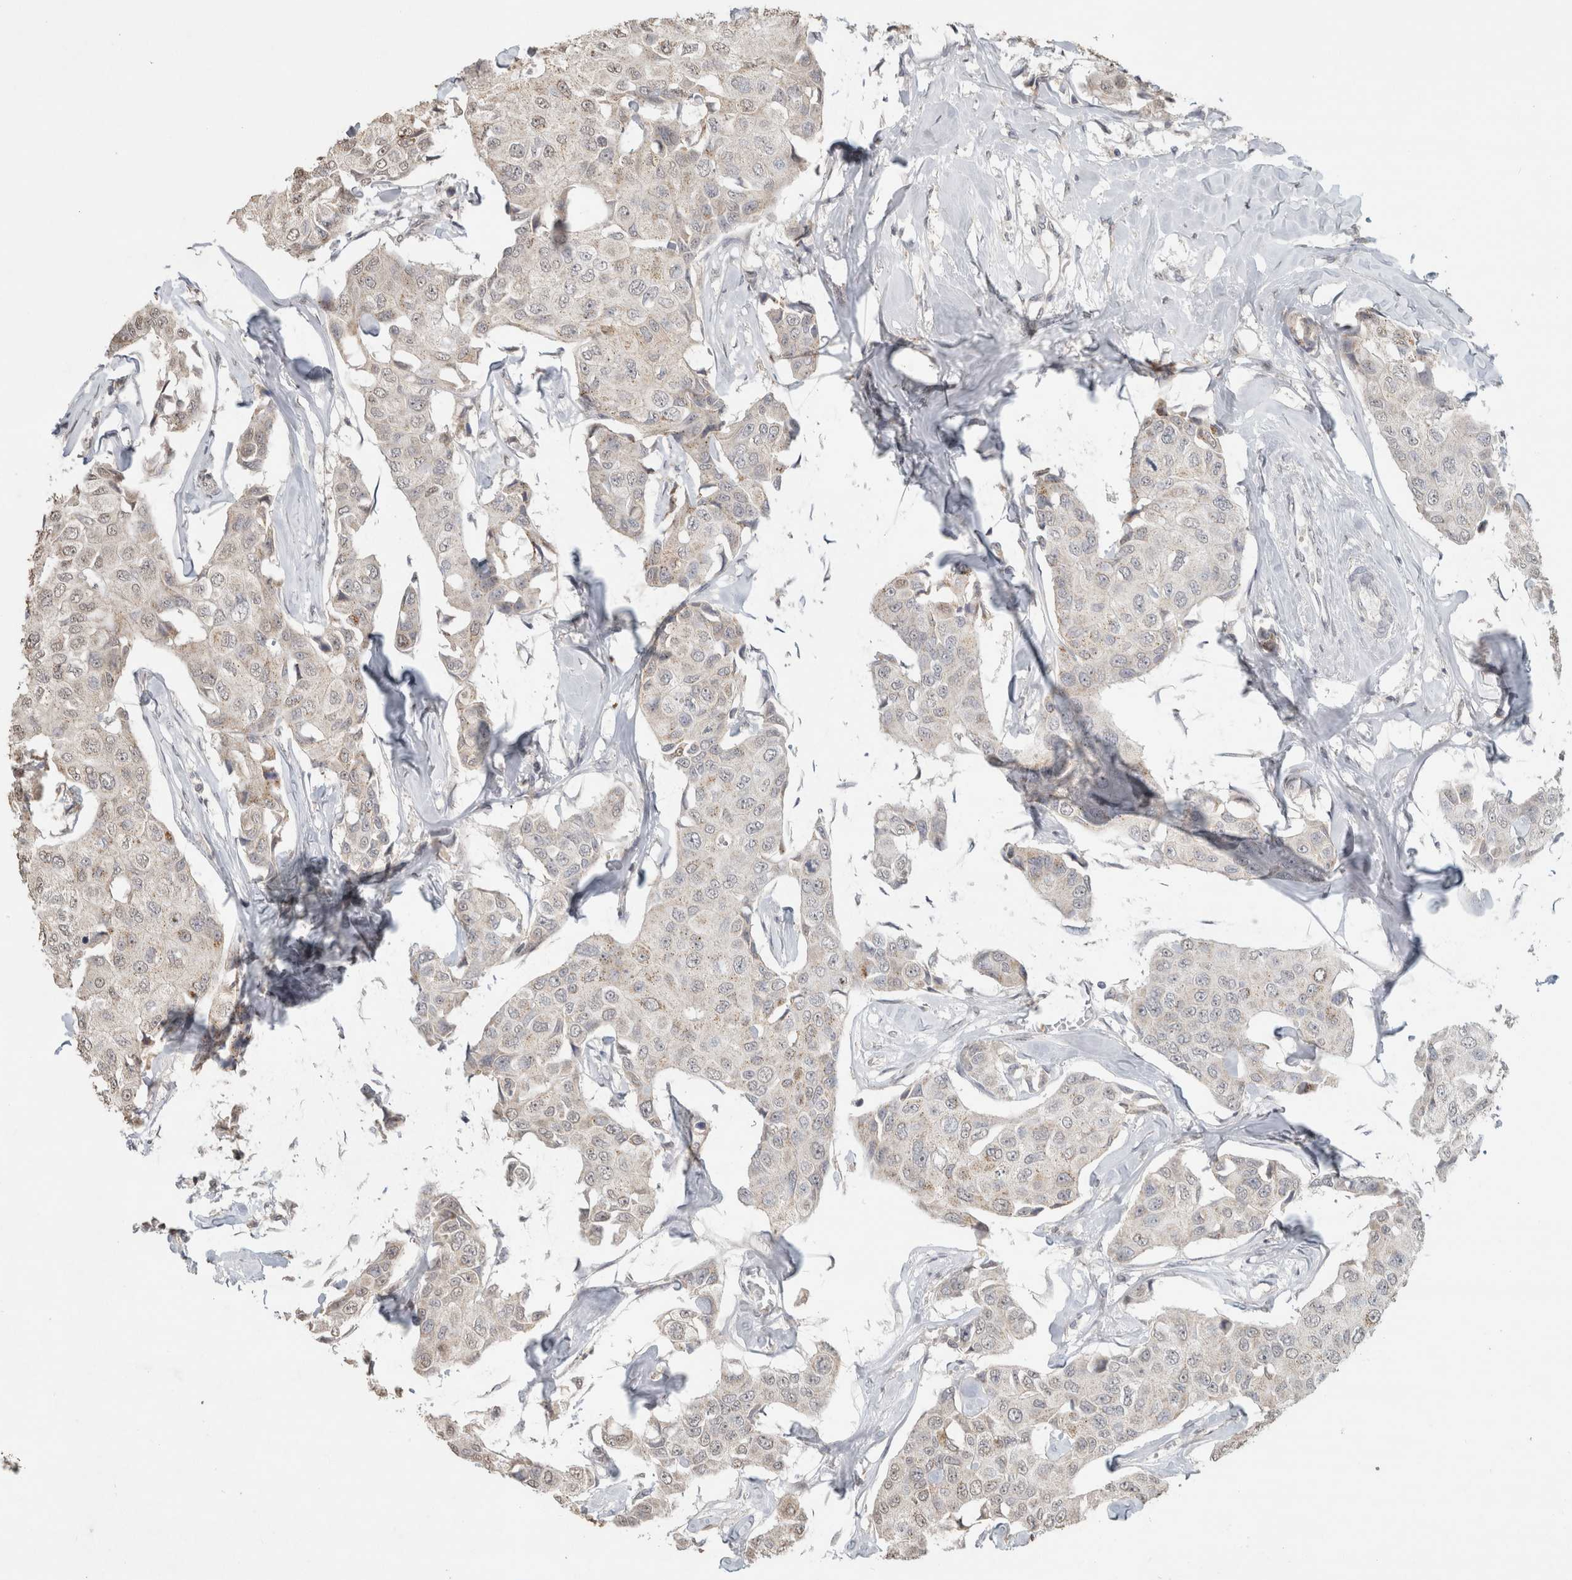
{"staining": {"intensity": "weak", "quantity": "<25%", "location": "cytoplasmic/membranous"}, "tissue": "breast cancer", "cell_type": "Tumor cells", "image_type": "cancer", "snomed": [{"axis": "morphology", "description": "Duct carcinoma"}, {"axis": "topography", "description": "Breast"}], "caption": "A high-resolution histopathology image shows immunohistochemistry (IHC) staining of breast infiltrating ductal carcinoma, which exhibits no significant staining in tumor cells.", "gene": "FAM3A", "patient": {"sex": "female", "age": 80}}